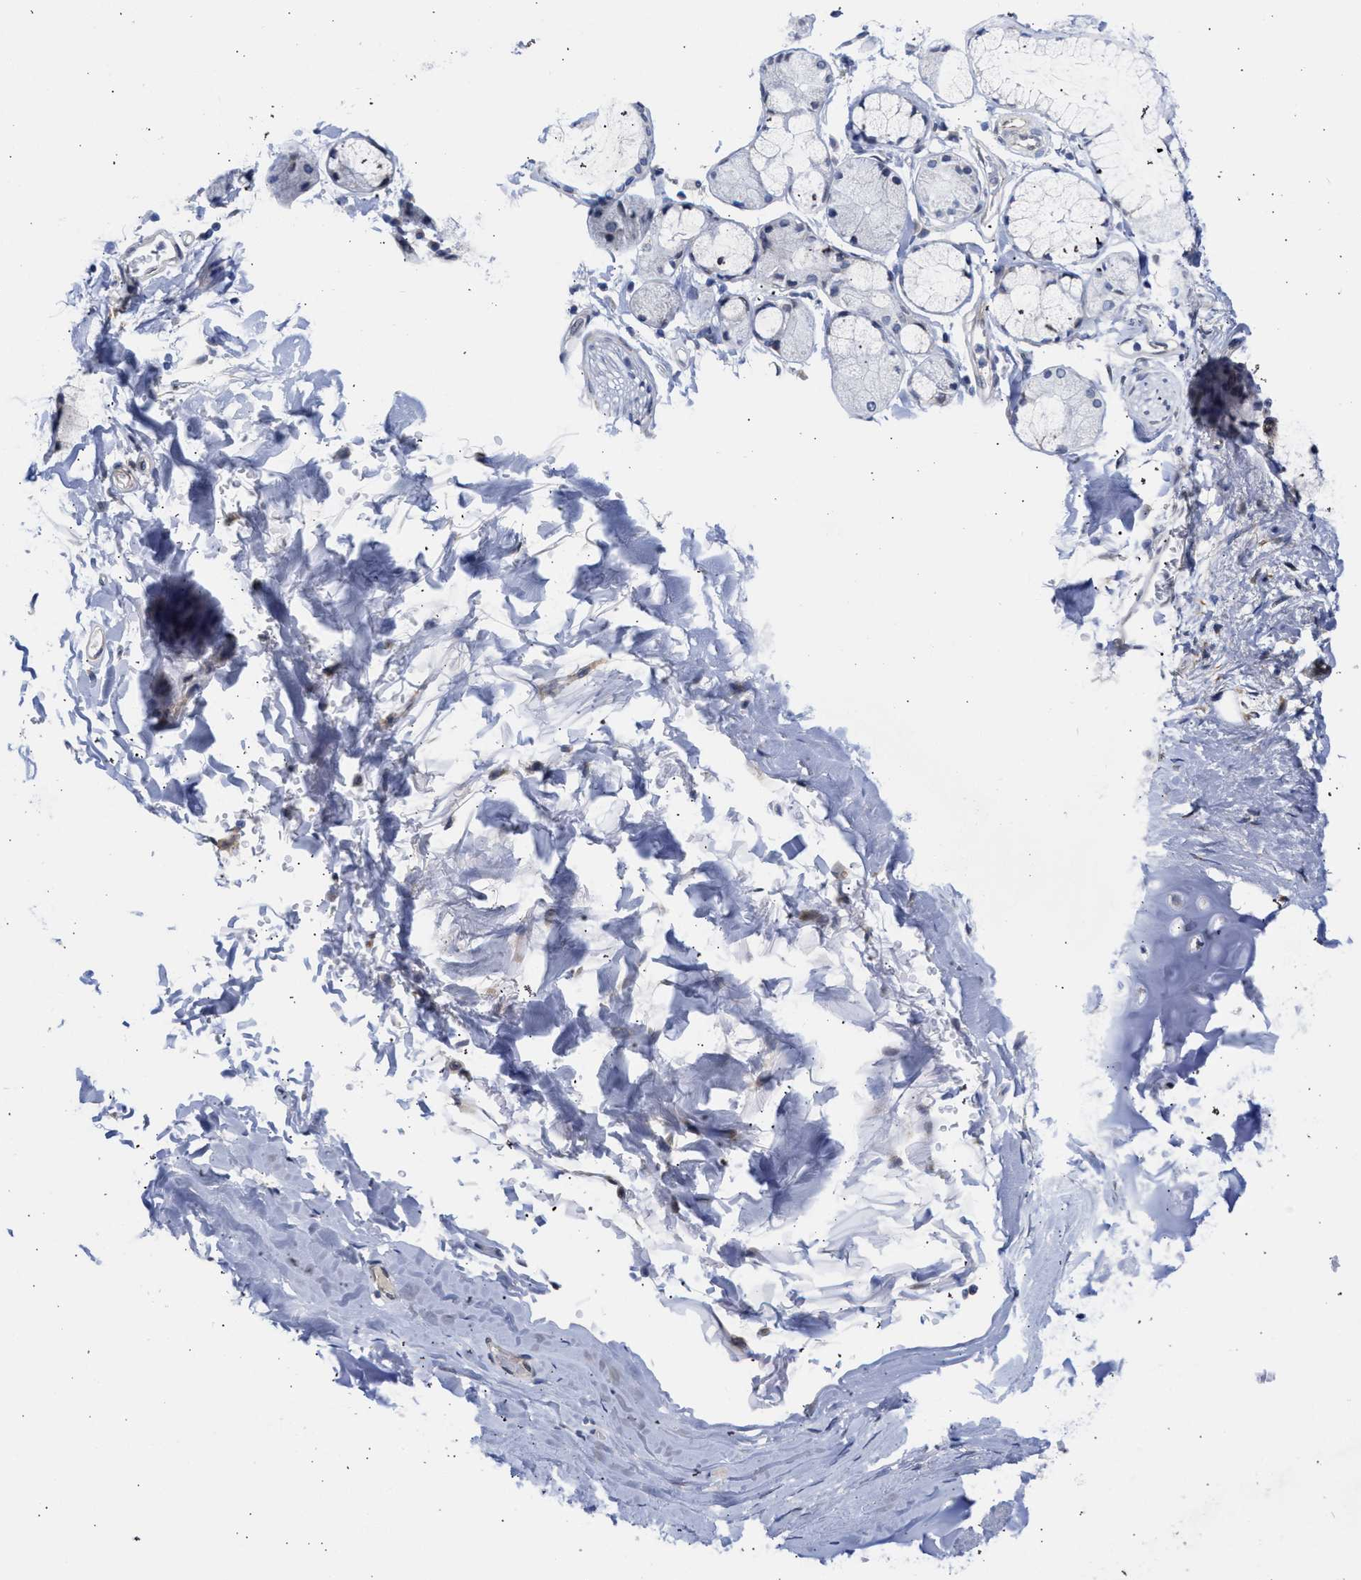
{"staining": {"intensity": "negative", "quantity": "none", "location": "none"}, "tissue": "adipose tissue", "cell_type": "Adipocytes", "image_type": "normal", "snomed": [{"axis": "morphology", "description": "Normal tissue, NOS"}, {"axis": "topography", "description": "Cartilage tissue"}, {"axis": "topography", "description": "Bronchus"}], "caption": "Micrograph shows no significant protein positivity in adipocytes of normal adipose tissue. The staining was performed using DAB to visualize the protein expression in brown, while the nuclei were stained in blue with hematoxylin (Magnification: 20x).", "gene": "NUP35", "patient": {"sex": "female", "age": 73}}